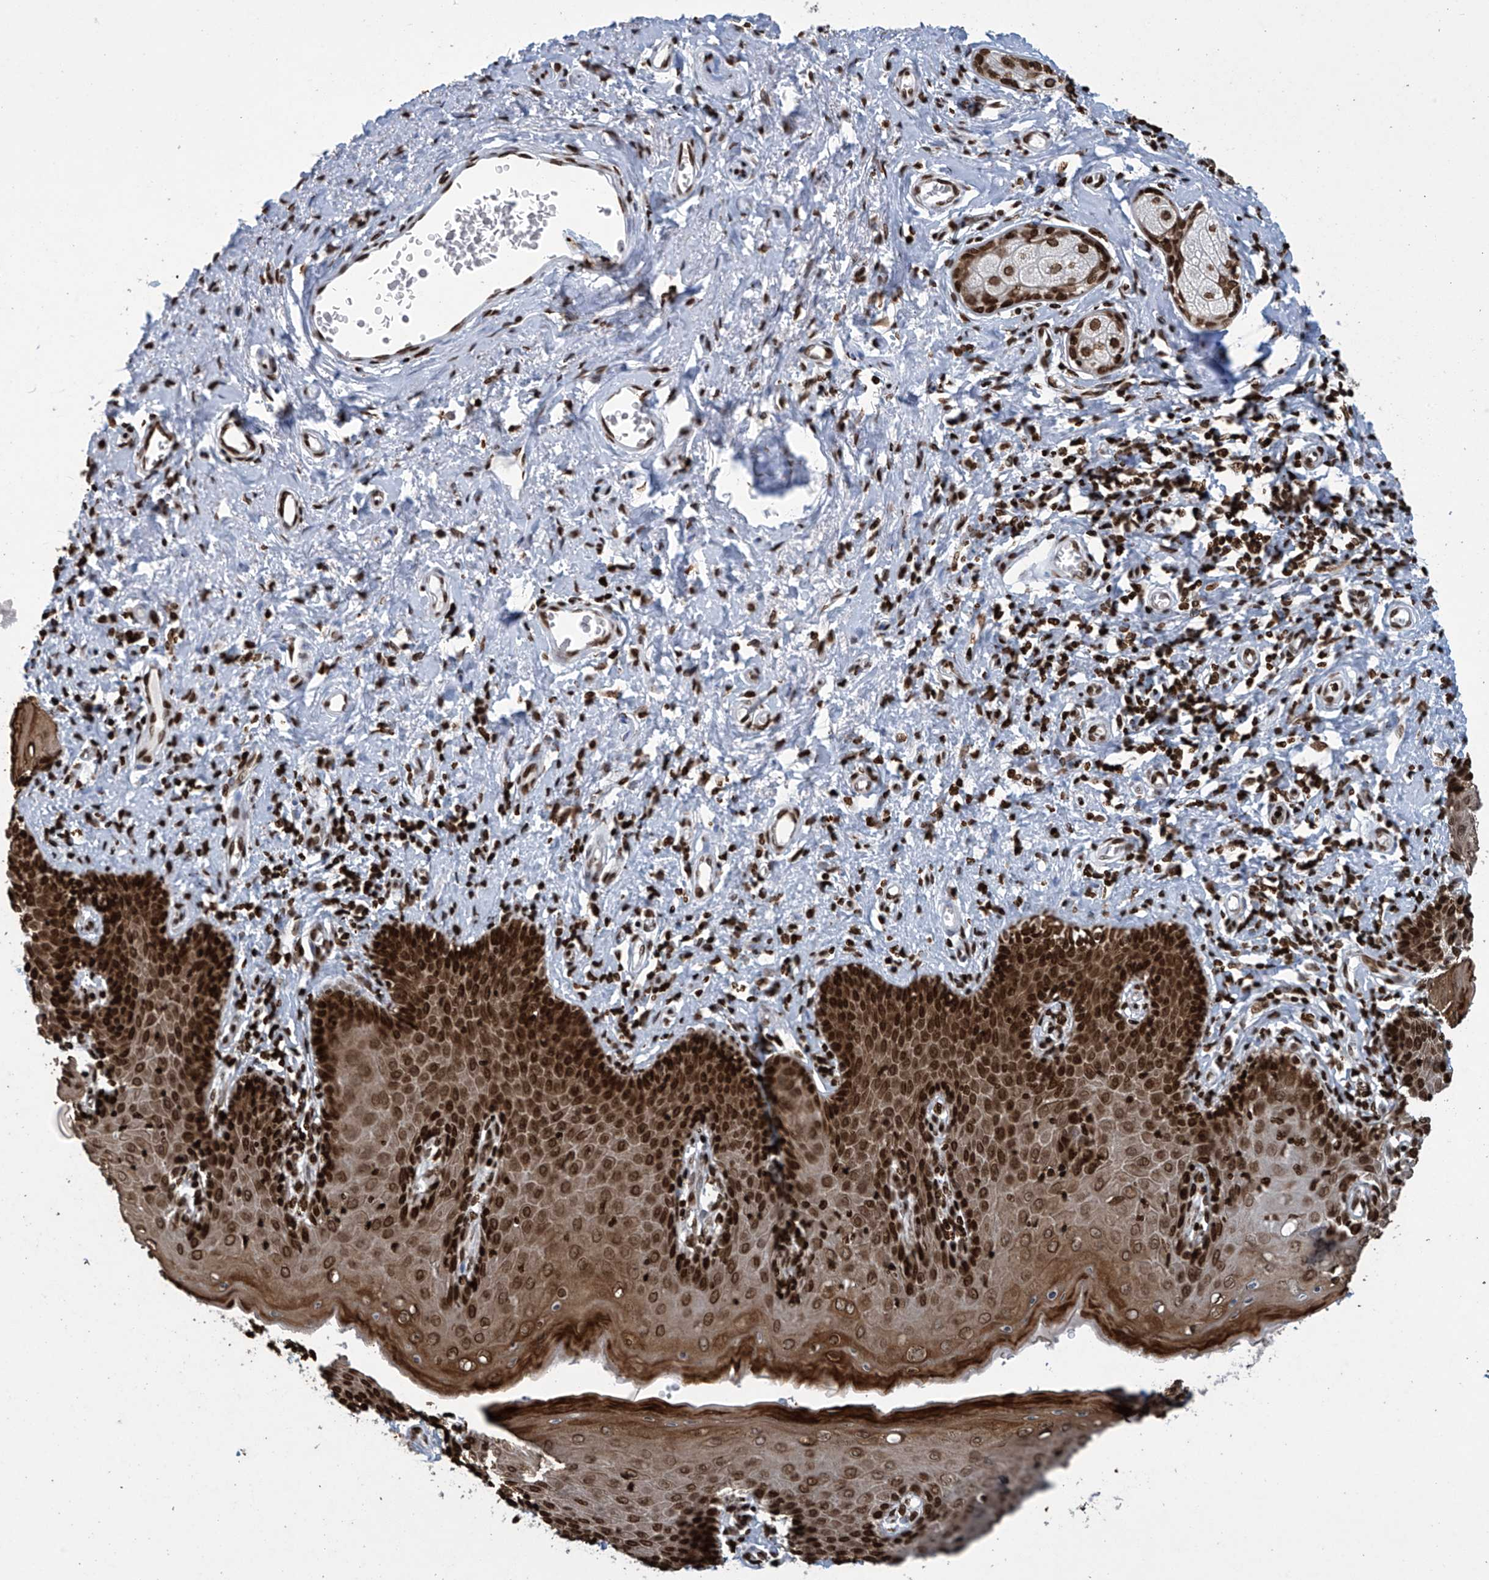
{"staining": {"intensity": "strong", "quantity": ">75%", "location": "cytoplasmic/membranous,nuclear"}, "tissue": "skin", "cell_type": "Epidermal cells", "image_type": "normal", "snomed": [{"axis": "morphology", "description": "Normal tissue, NOS"}, {"axis": "topography", "description": "Vulva"}], "caption": "Approximately >75% of epidermal cells in unremarkable human skin exhibit strong cytoplasmic/membranous,nuclear protein expression as visualized by brown immunohistochemical staining.", "gene": "H4C16", "patient": {"sex": "female", "age": 66}}